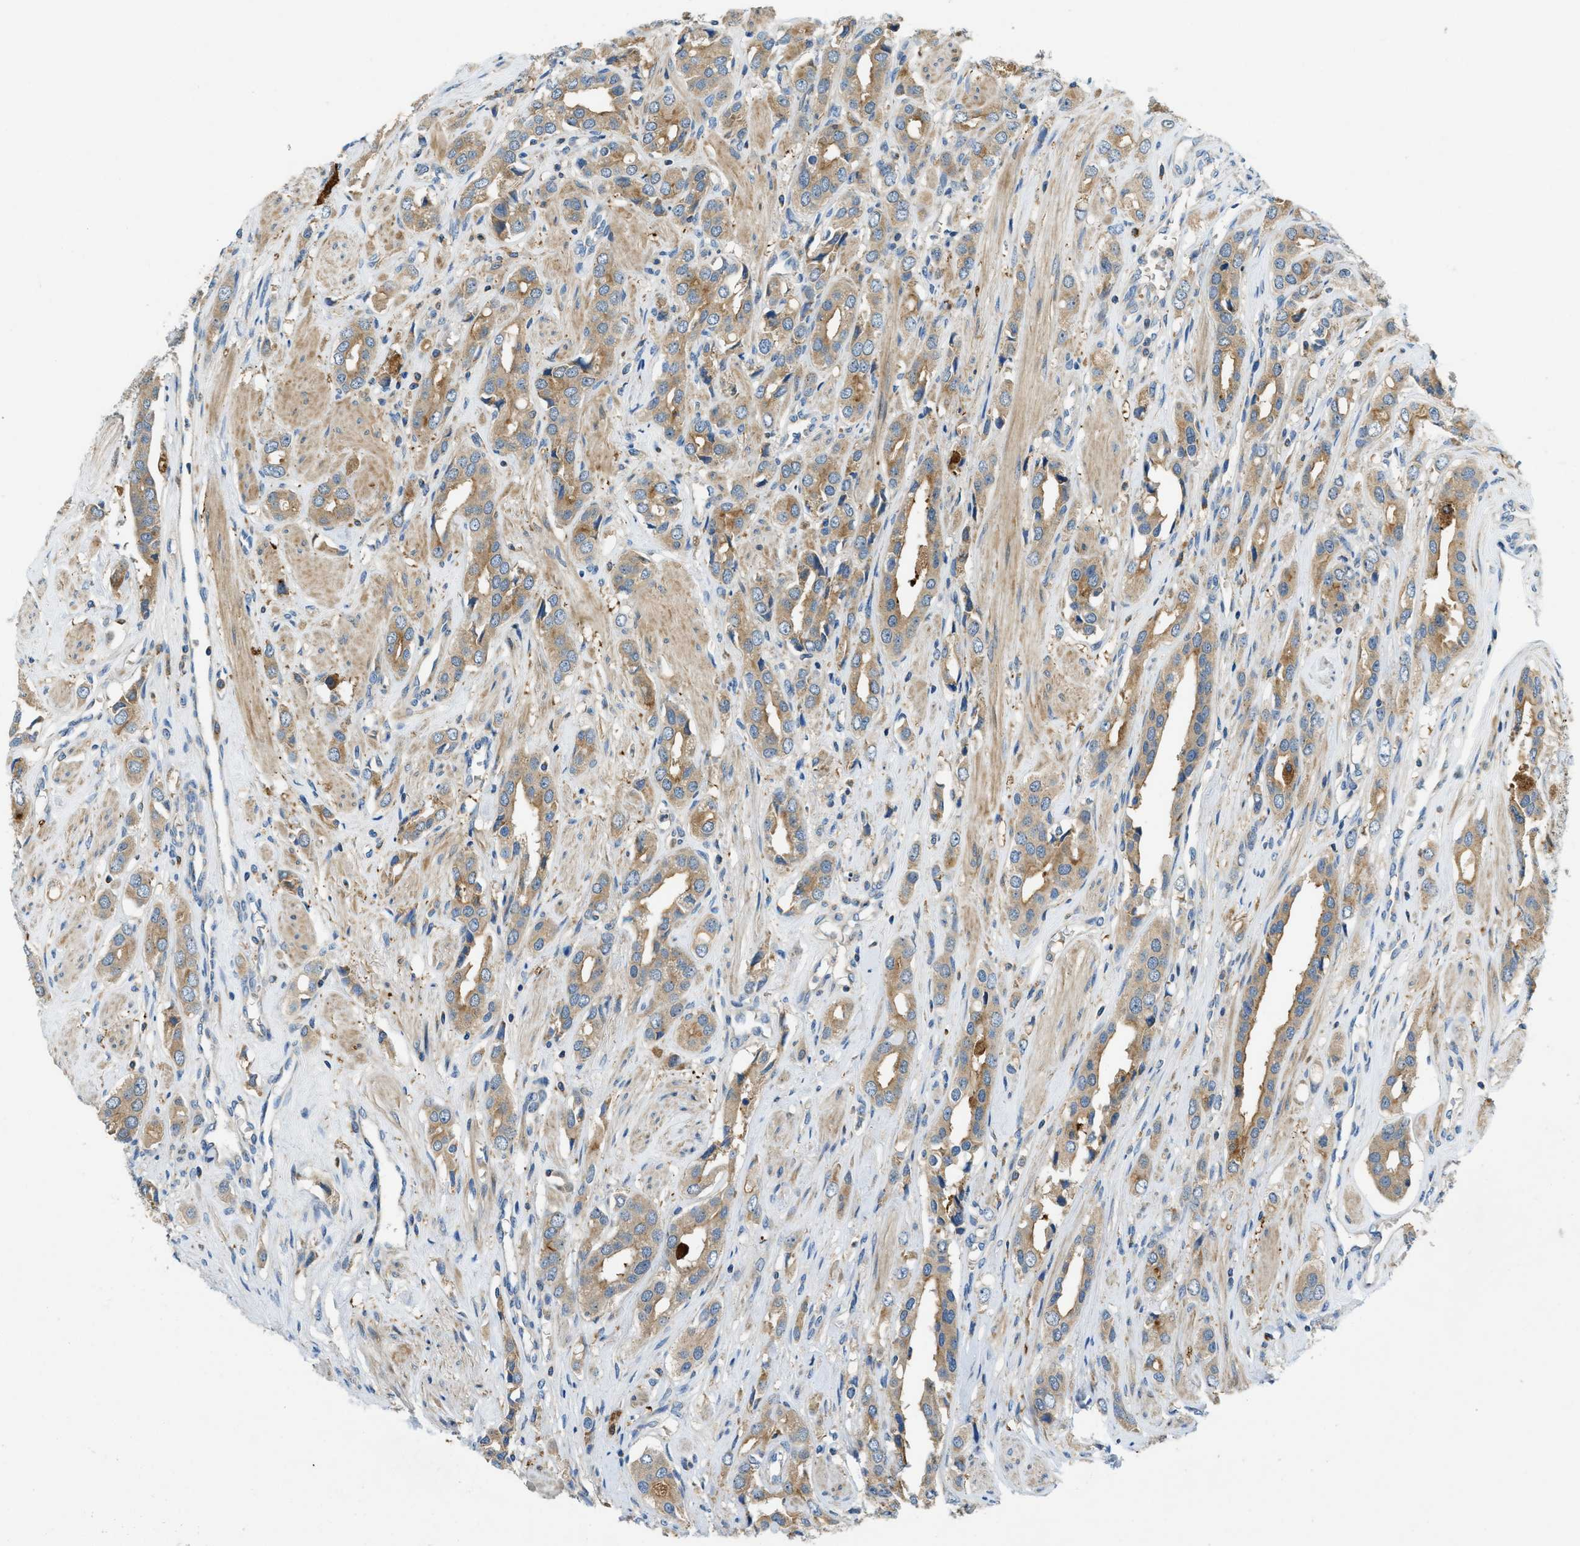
{"staining": {"intensity": "moderate", "quantity": ">75%", "location": "cytoplasmic/membranous"}, "tissue": "prostate cancer", "cell_type": "Tumor cells", "image_type": "cancer", "snomed": [{"axis": "morphology", "description": "Adenocarcinoma, High grade"}, {"axis": "topography", "description": "Prostate"}], "caption": "The image displays immunohistochemical staining of prostate cancer (adenocarcinoma (high-grade)). There is moderate cytoplasmic/membranous expression is appreciated in approximately >75% of tumor cells. Using DAB (3,3'-diaminobenzidine) (brown) and hematoxylin (blue) stains, captured at high magnification using brightfield microscopy.", "gene": "RFFL", "patient": {"sex": "male", "age": 52}}